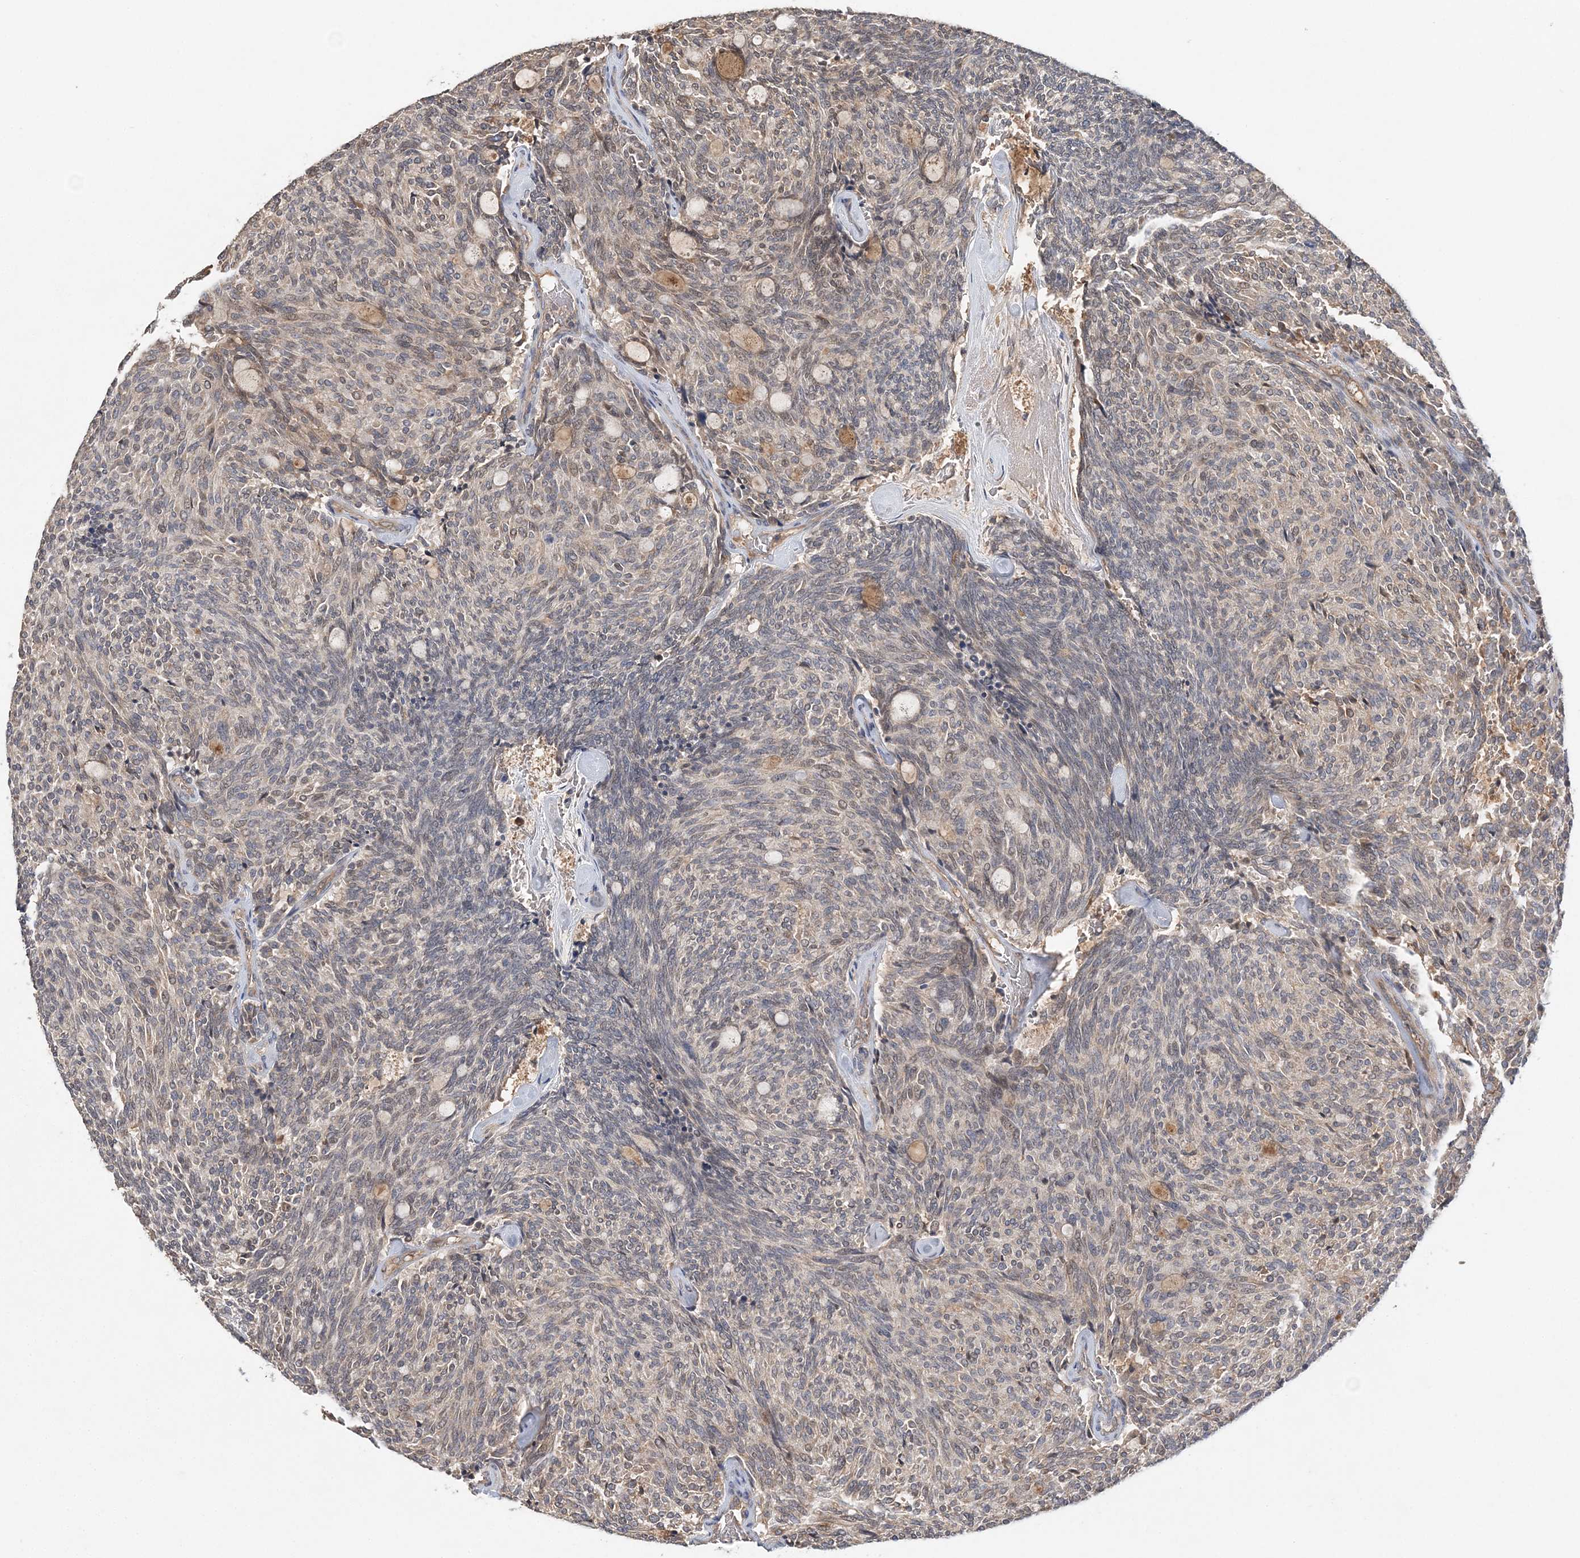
{"staining": {"intensity": "weak", "quantity": "<25%", "location": "nuclear"}, "tissue": "carcinoid", "cell_type": "Tumor cells", "image_type": "cancer", "snomed": [{"axis": "morphology", "description": "Carcinoid, malignant, NOS"}, {"axis": "topography", "description": "Pancreas"}], "caption": "There is no significant staining in tumor cells of carcinoid.", "gene": "SYCP3", "patient": {"sex": "female", "age": 54}}